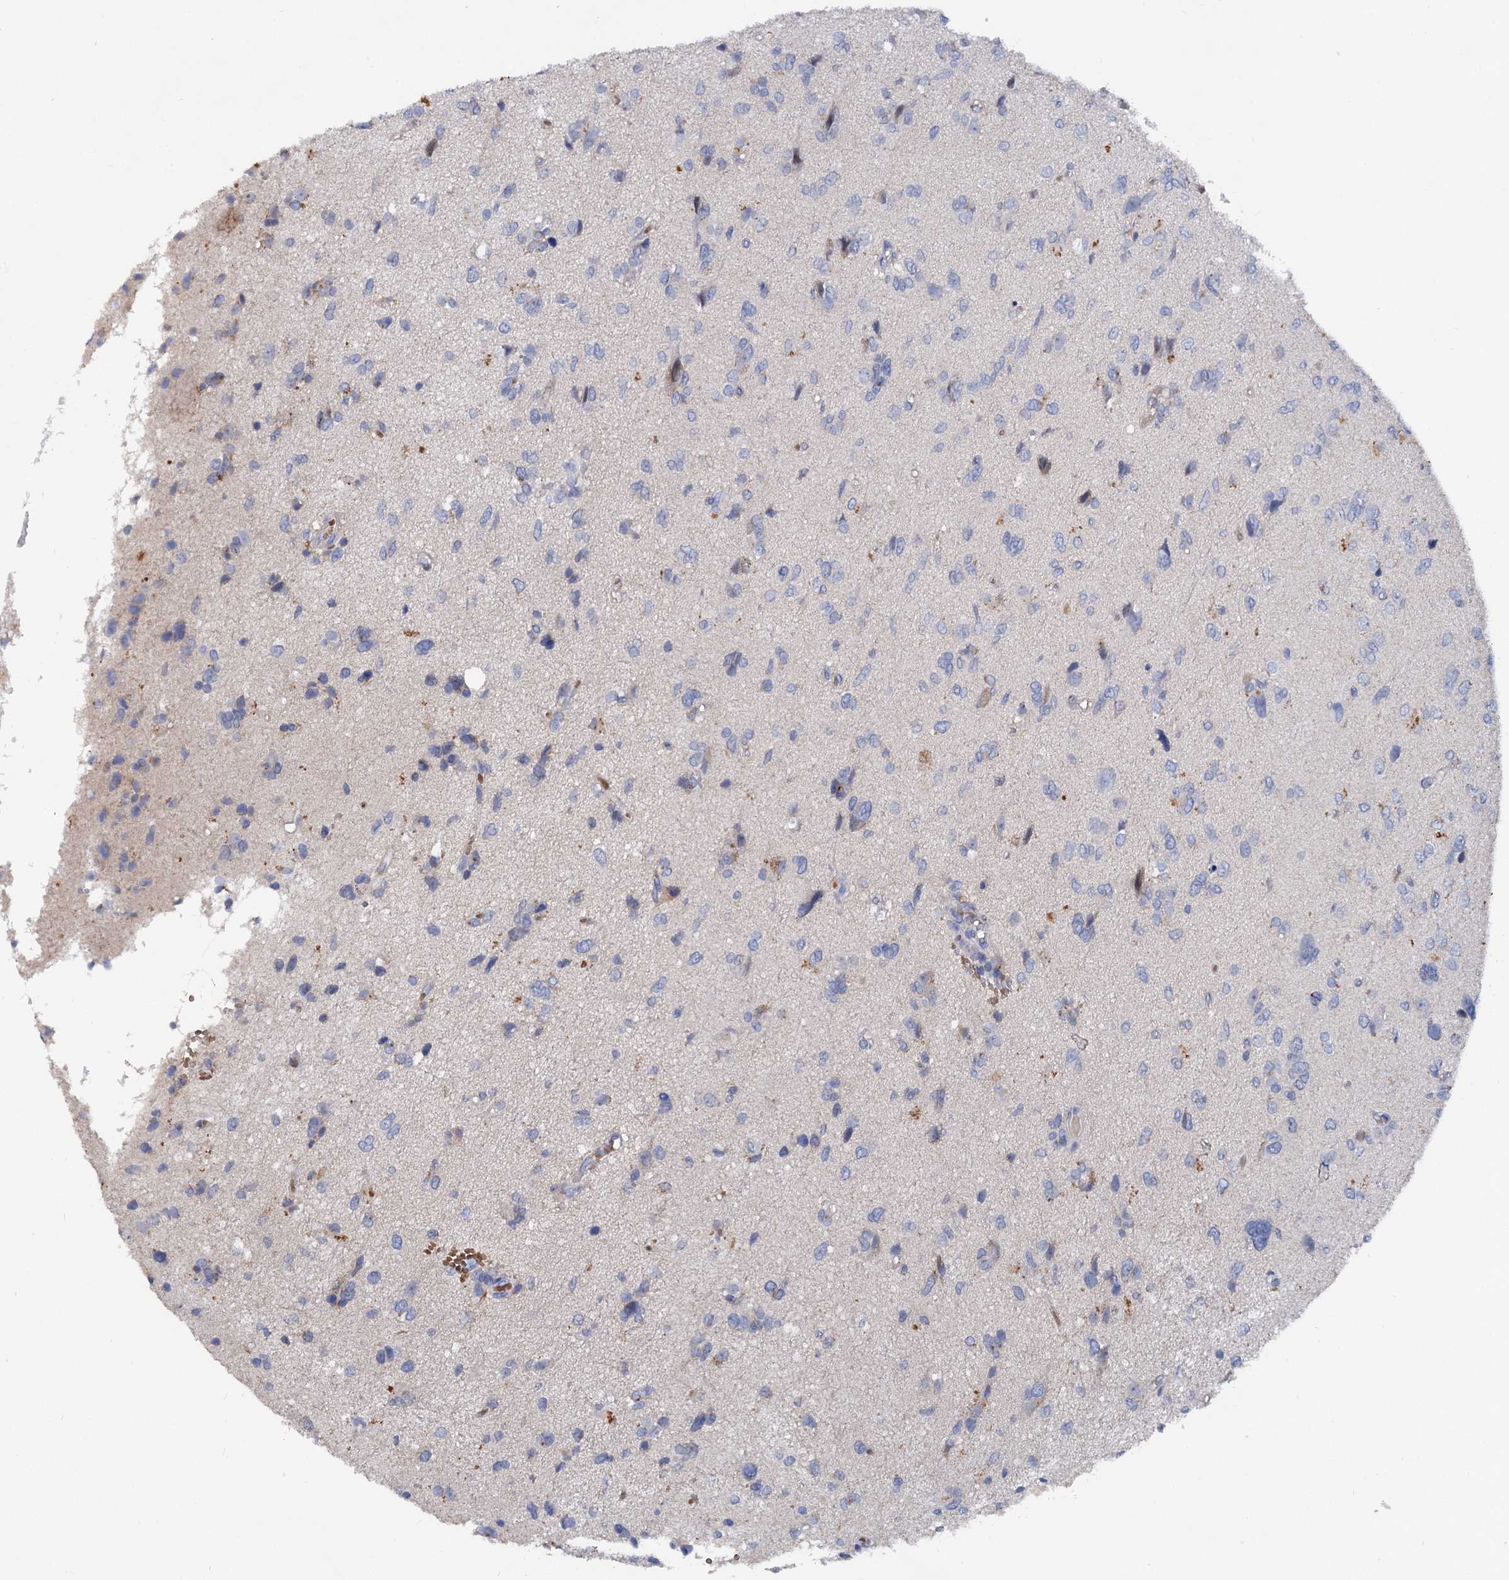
{"staining": {"intensity": "negative", "quantity": "none", "location": "none"}, "tissue": "glioma", "cell_type": "Tumor cells", "image_type": "cancer", "snomed": [{"axis": "morphology", "description": "Glioma, malignant, High grade"}, {"axis": "topography", "description": "Brain"}], "caption": "High magnification brightfield microscopy of malignant glioma (high-grade) stained with DAB (3,3'-diaminobenzidine) (brown) and counterstained with hematoxylin (blue): tumor cells show no significant expression.", "gene": "HVCN1", "patient": {"sex": "female", "age": 59}}